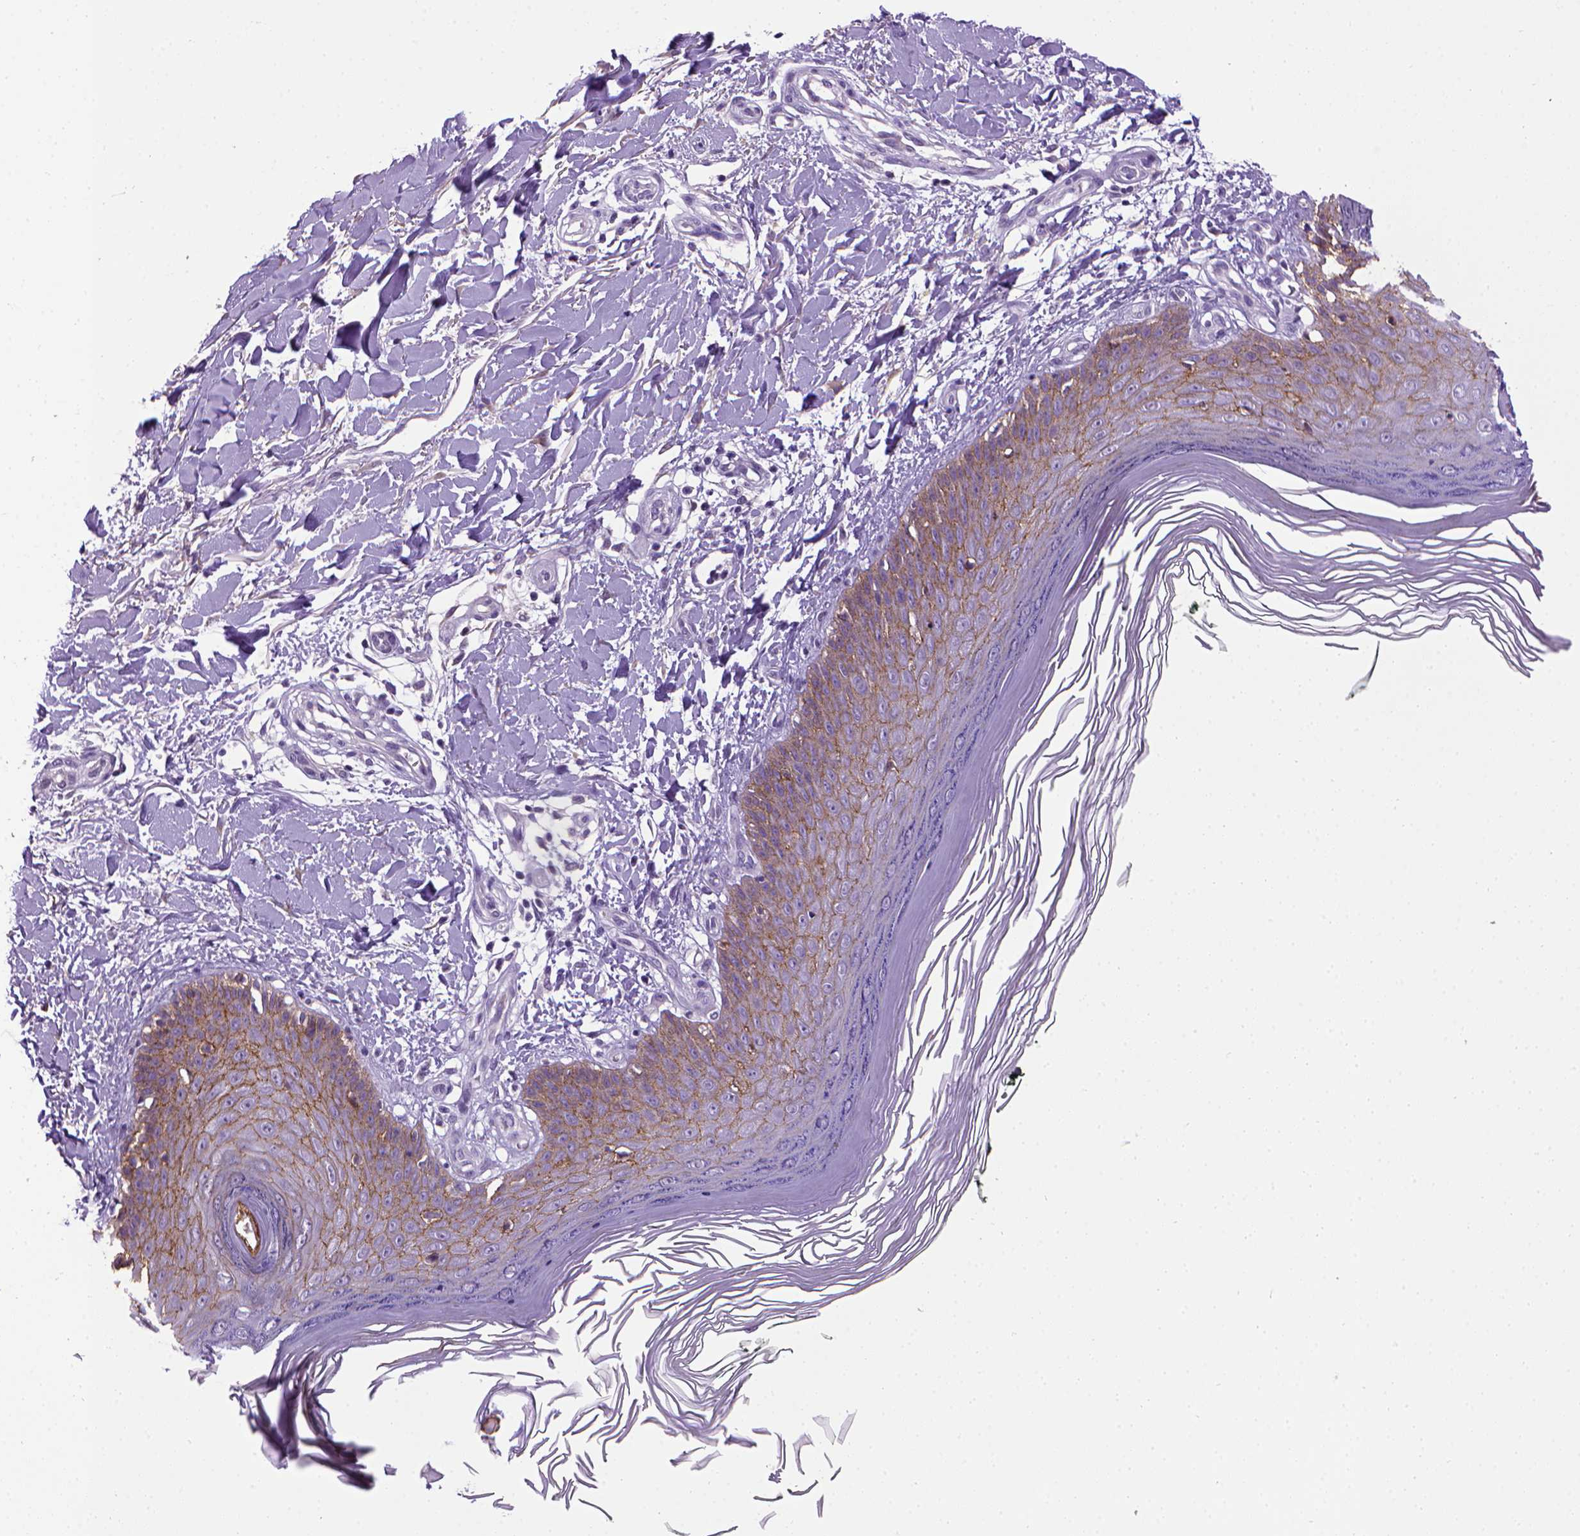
{"staining": {"intensity": "negative", "quantity": "none", "location": "none"}, "tissue": "skin", "cell_type": "Fibroblasts", "image_type": "normal", "snomed": [{"axis": "morphology", "description": "Normal tissue, NOS"}, {"axis": "topography", "description": "Skin"}], "caption": "Fibroblasts are negative for brown protein staining in benign skin. (DAB IHC with hematoxylin counter stain).", "gene": "CDH1", "patient": {"sex": "female", "age": 62}}